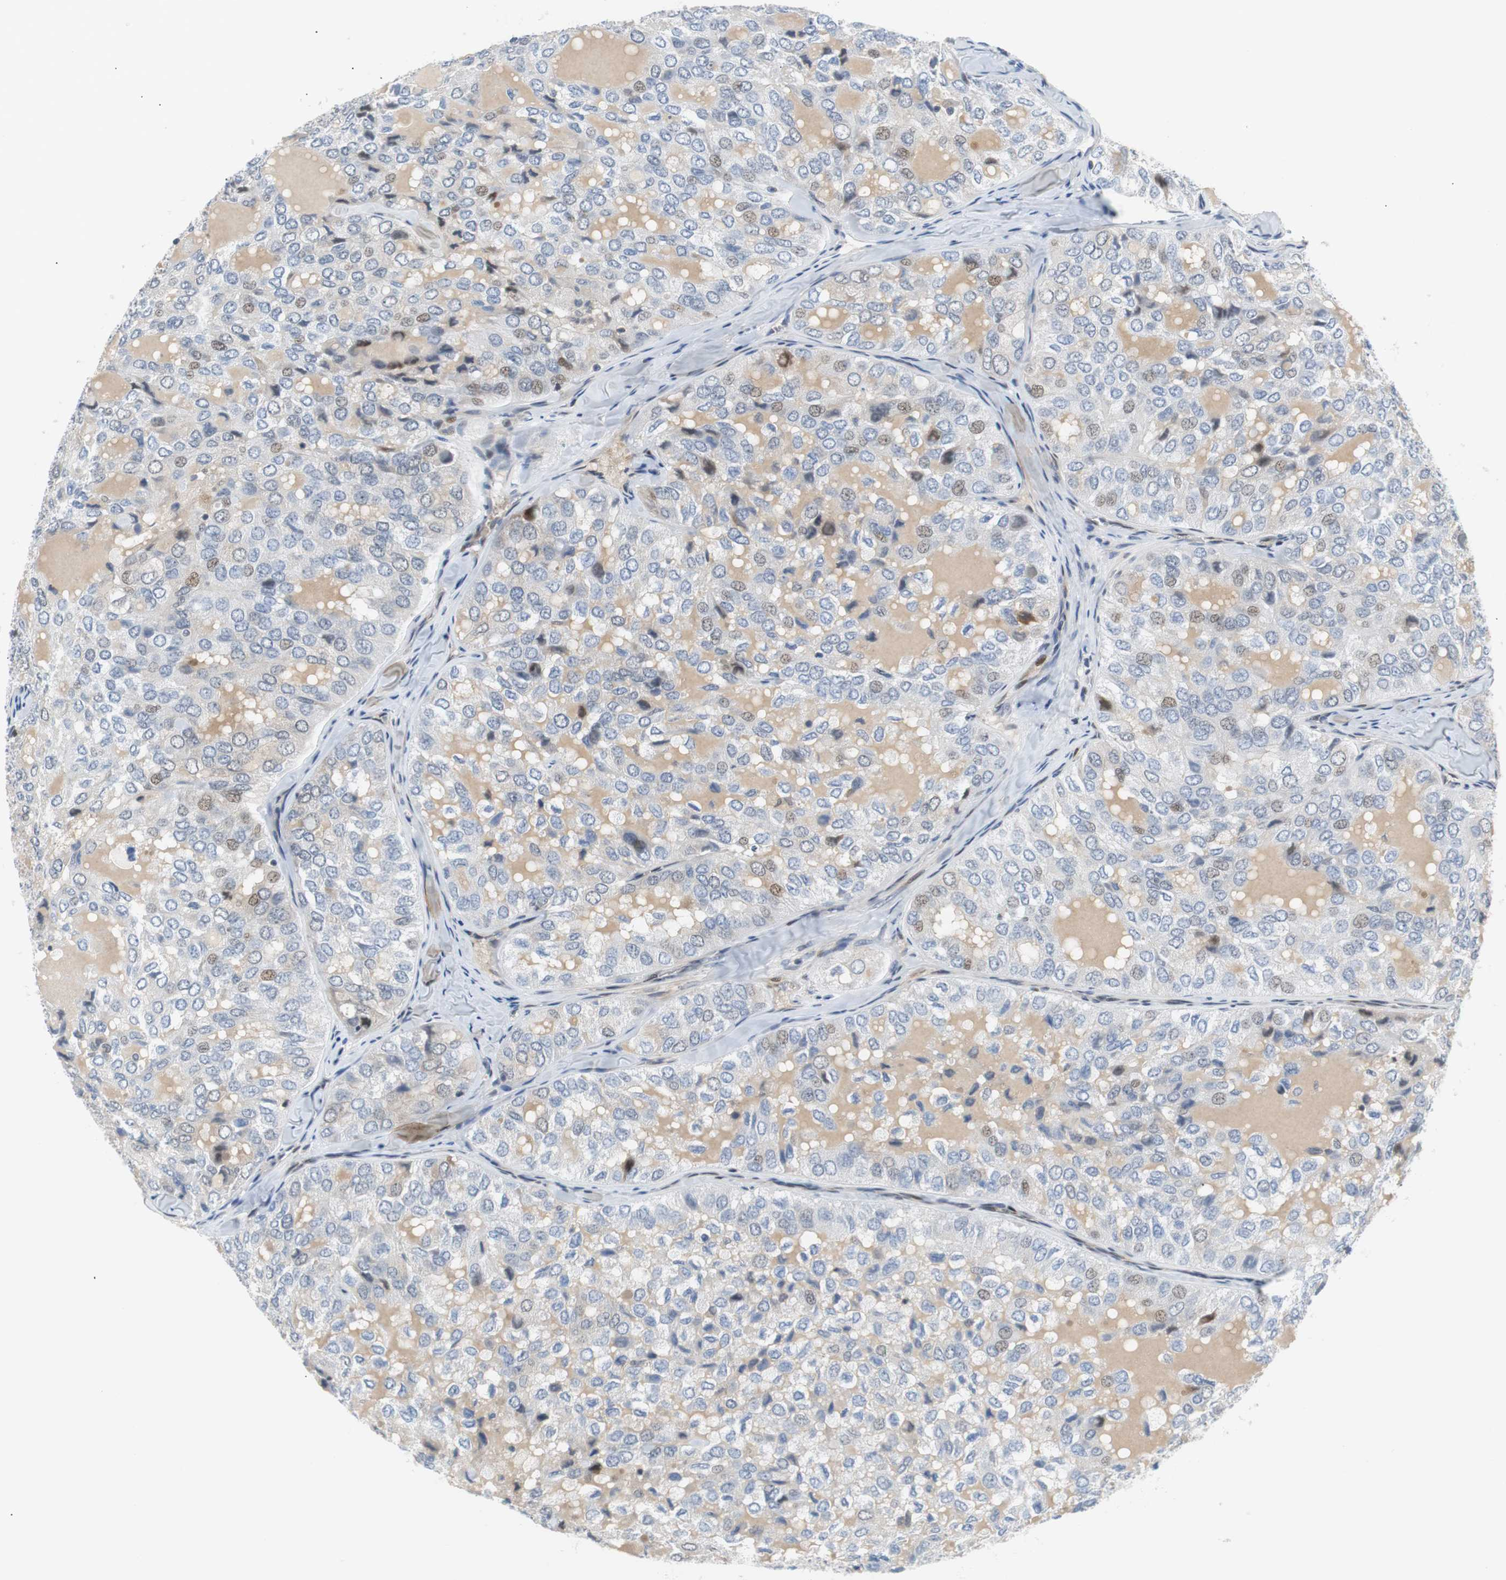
{"staining": {"intensity": "weak", "quantity": "<25%", "location": "nuclear"}, "tissue": "thyroid cancer", "cell_type": "Tumor cells", "image_type": "cancer", "snomed": [{"axis": "morphology", "description": "Follicular adenoma carcinoma, NOS"}, {"axis": "topography", "description": "Thyroid gland"}], "caption": "Tumor cells show no significant staining in thyroid cancer (follicular adenoma carcinoma).", "gene": "MAP2K4", "patient": {"sex": "male", "age": 75}}